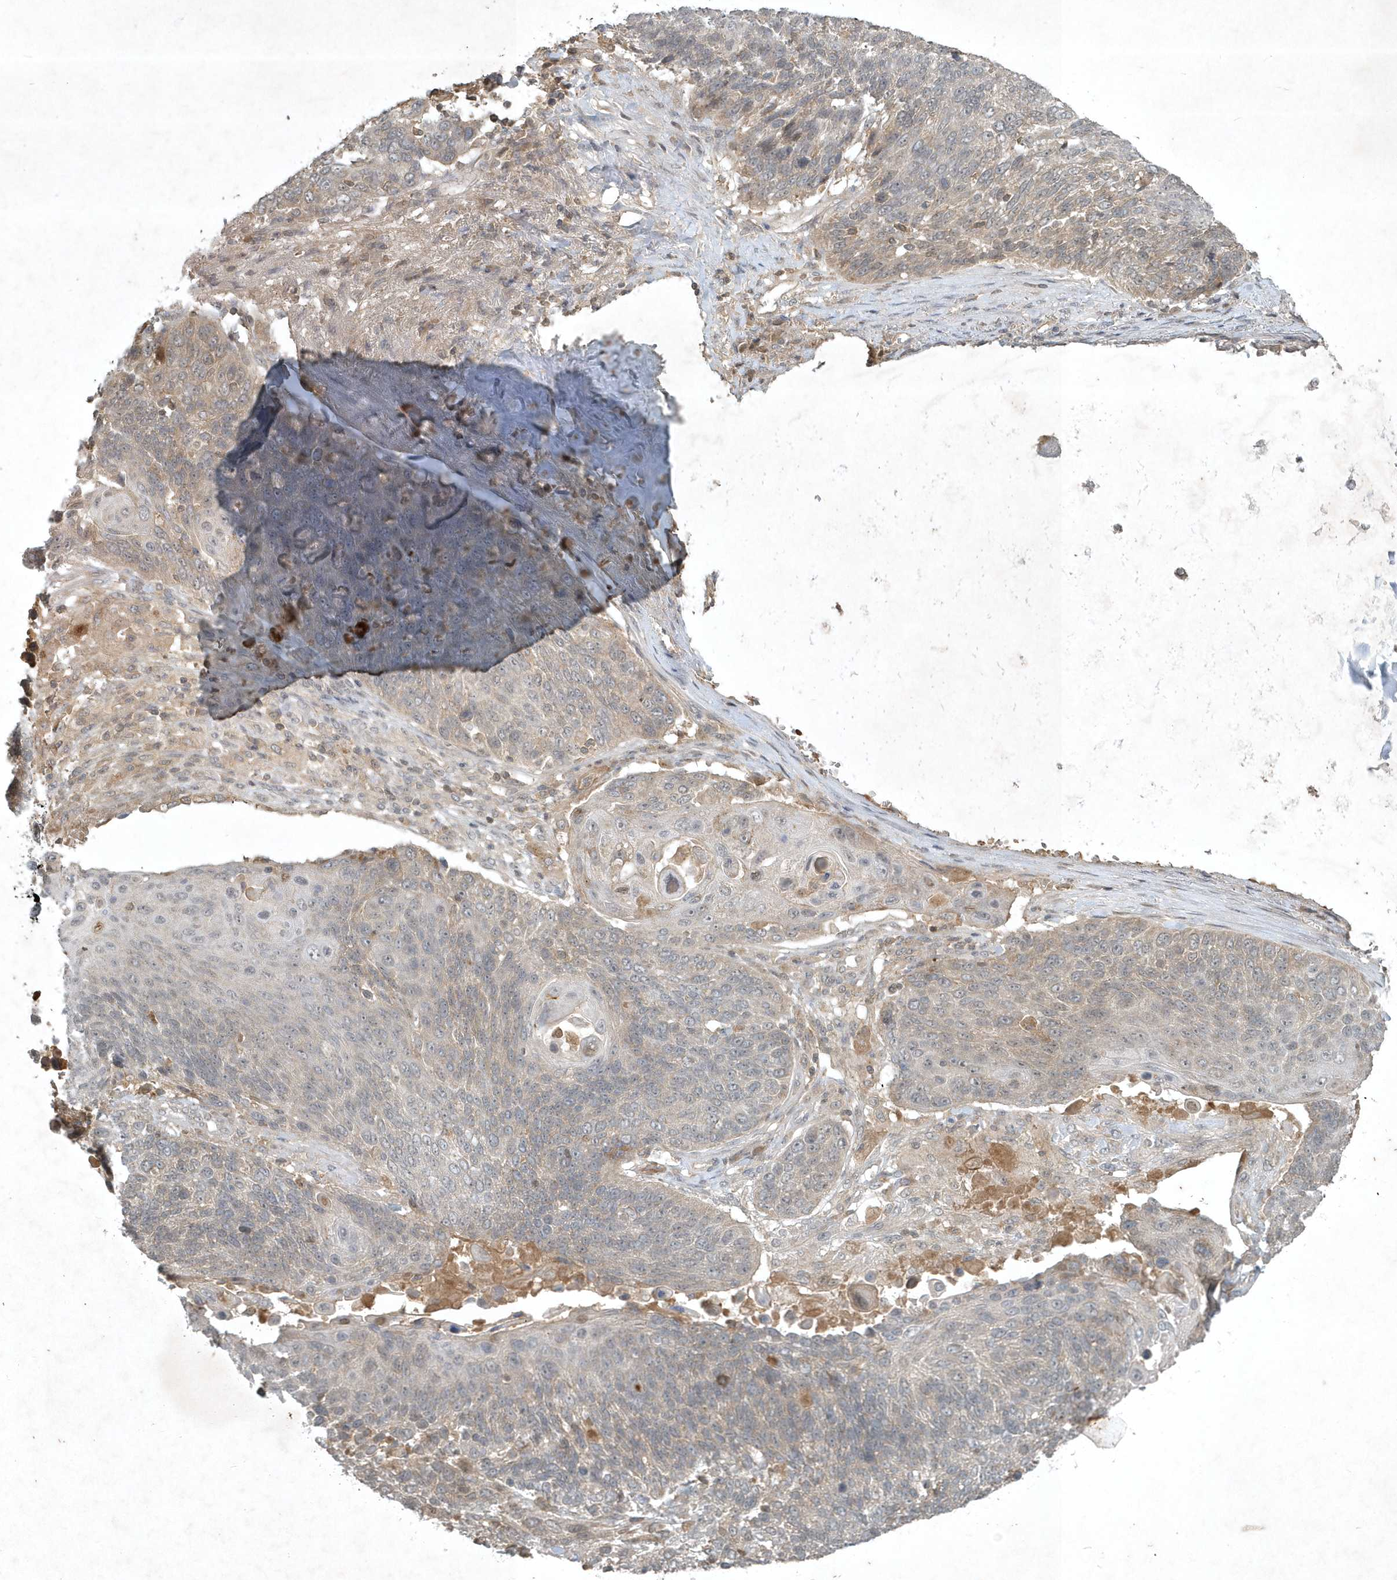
{"staining": {"intensity": "weak", "quantity": "25%-75%", "location": "cytoplasmic/membranous"}, "tissue": "lung cancer", "cell_type": "Tumor cells", "image_type": "cancer", "snomed": [{"axis": "morphology", "description": "Squamous cell carcinoma, NOS"}, {"axis": "topography", "description": "Lung"}], "caption": "The immunohistochemical stain labels weak cytoplasmic/membranous staining in tumor cells of squamous cell carcinoma (lung) tissue. (Stains: DAB (3,3'-diaminobenzidine) in brown, nuclei in blue, Microscopy: brightfield microscopy at high magnification).", "gene": "TNFAIP6", "patient": {"sex": "male", "age": 66}}